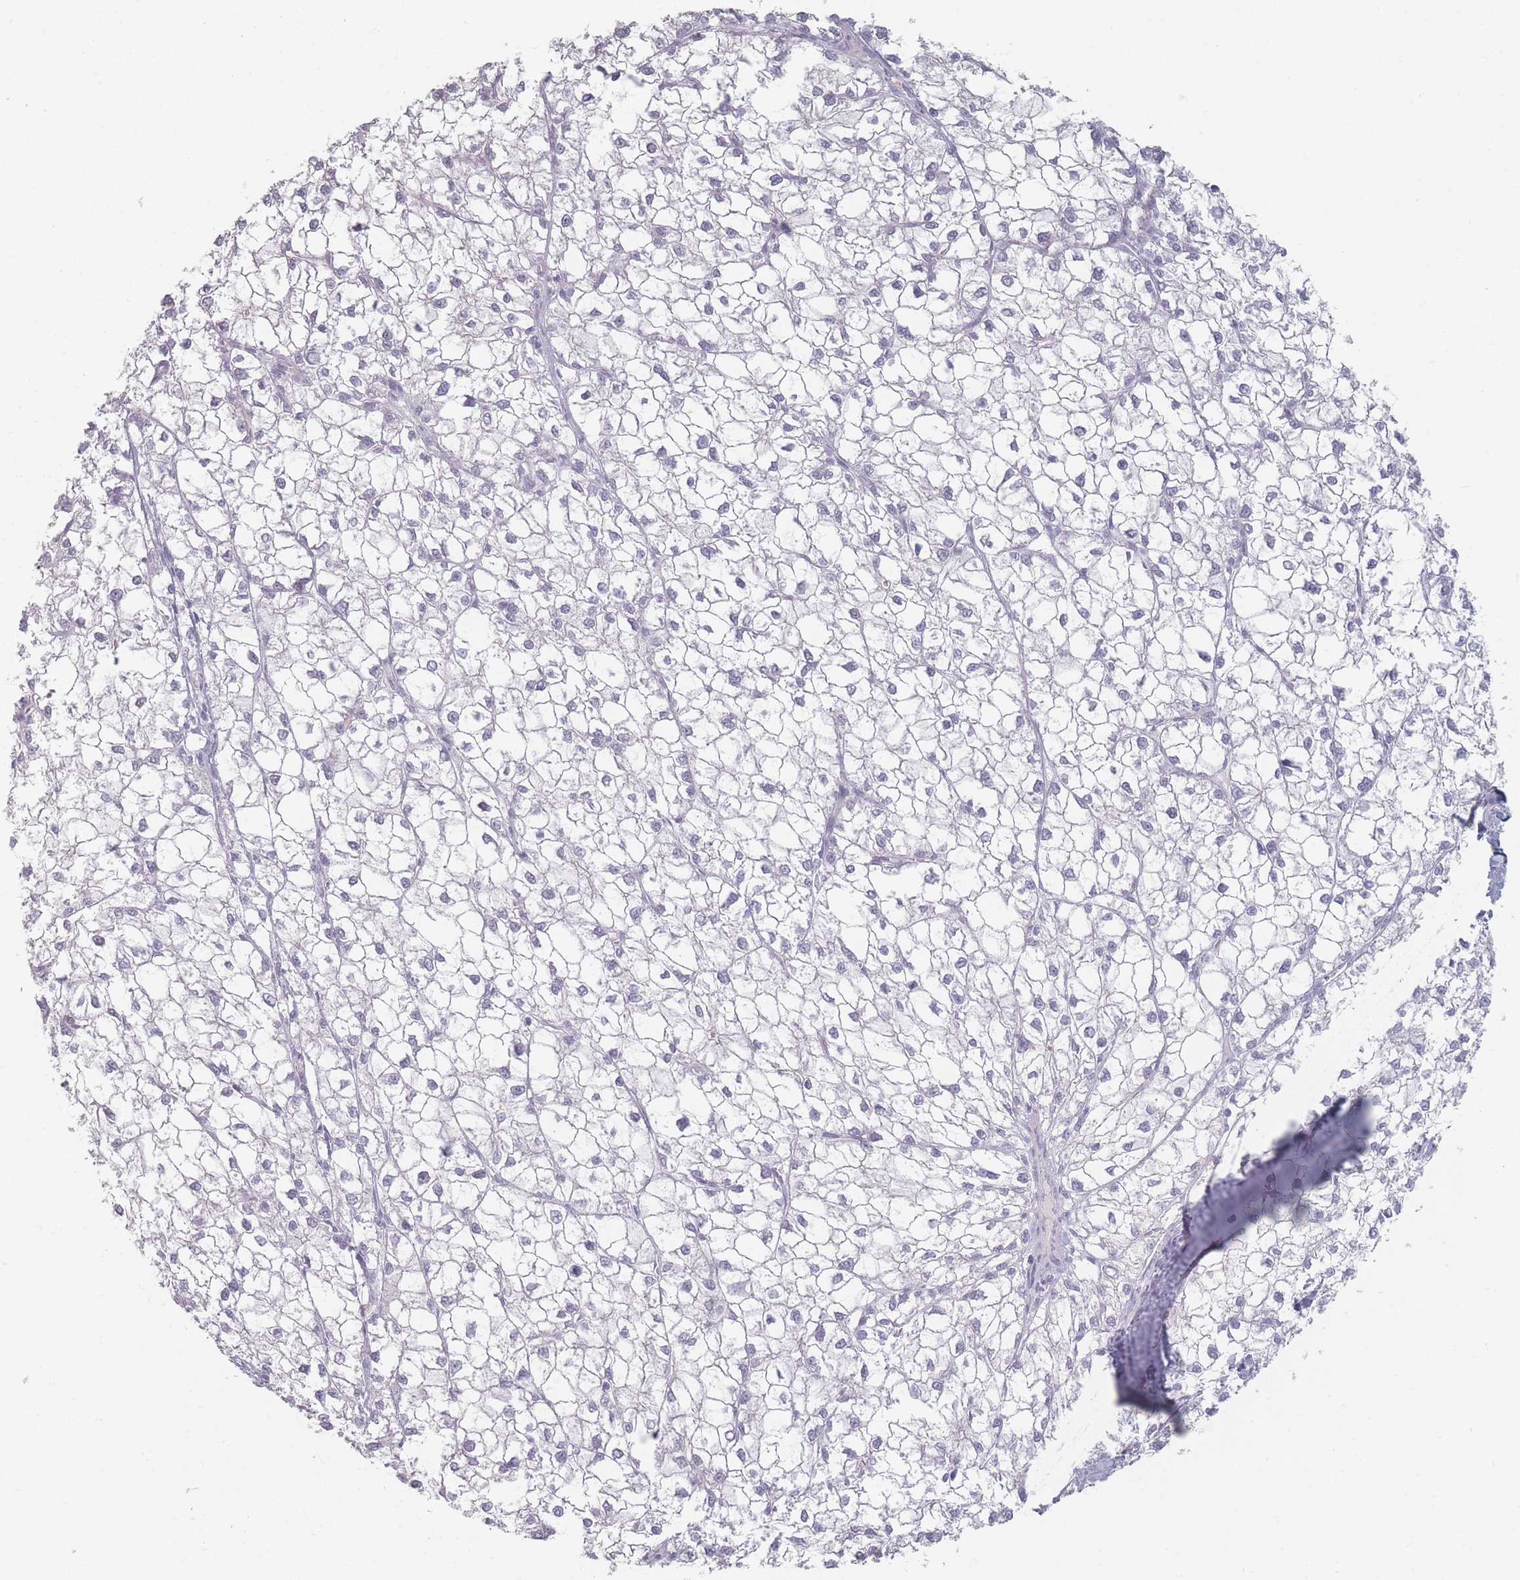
{"staining": {"intensity": "negative", "quantity": "none", "location": "none"}, "tissue": "liver cancer", "cell_type": "Tumor cells", "image_type": "cancer", "snomed": [{"axis": "morphology", "description": "Carcinoma, Hepatocellular, NOS"}, {"axis": "topography", "description": "Liver"}], "caption": "DAB immunohistochemical staining of human hepatocellular carcinoma (liver) exhibits no significant staining in tumor cells.", "gene": "HELZ2", "patient": {"sex": "female", "age": 43}}